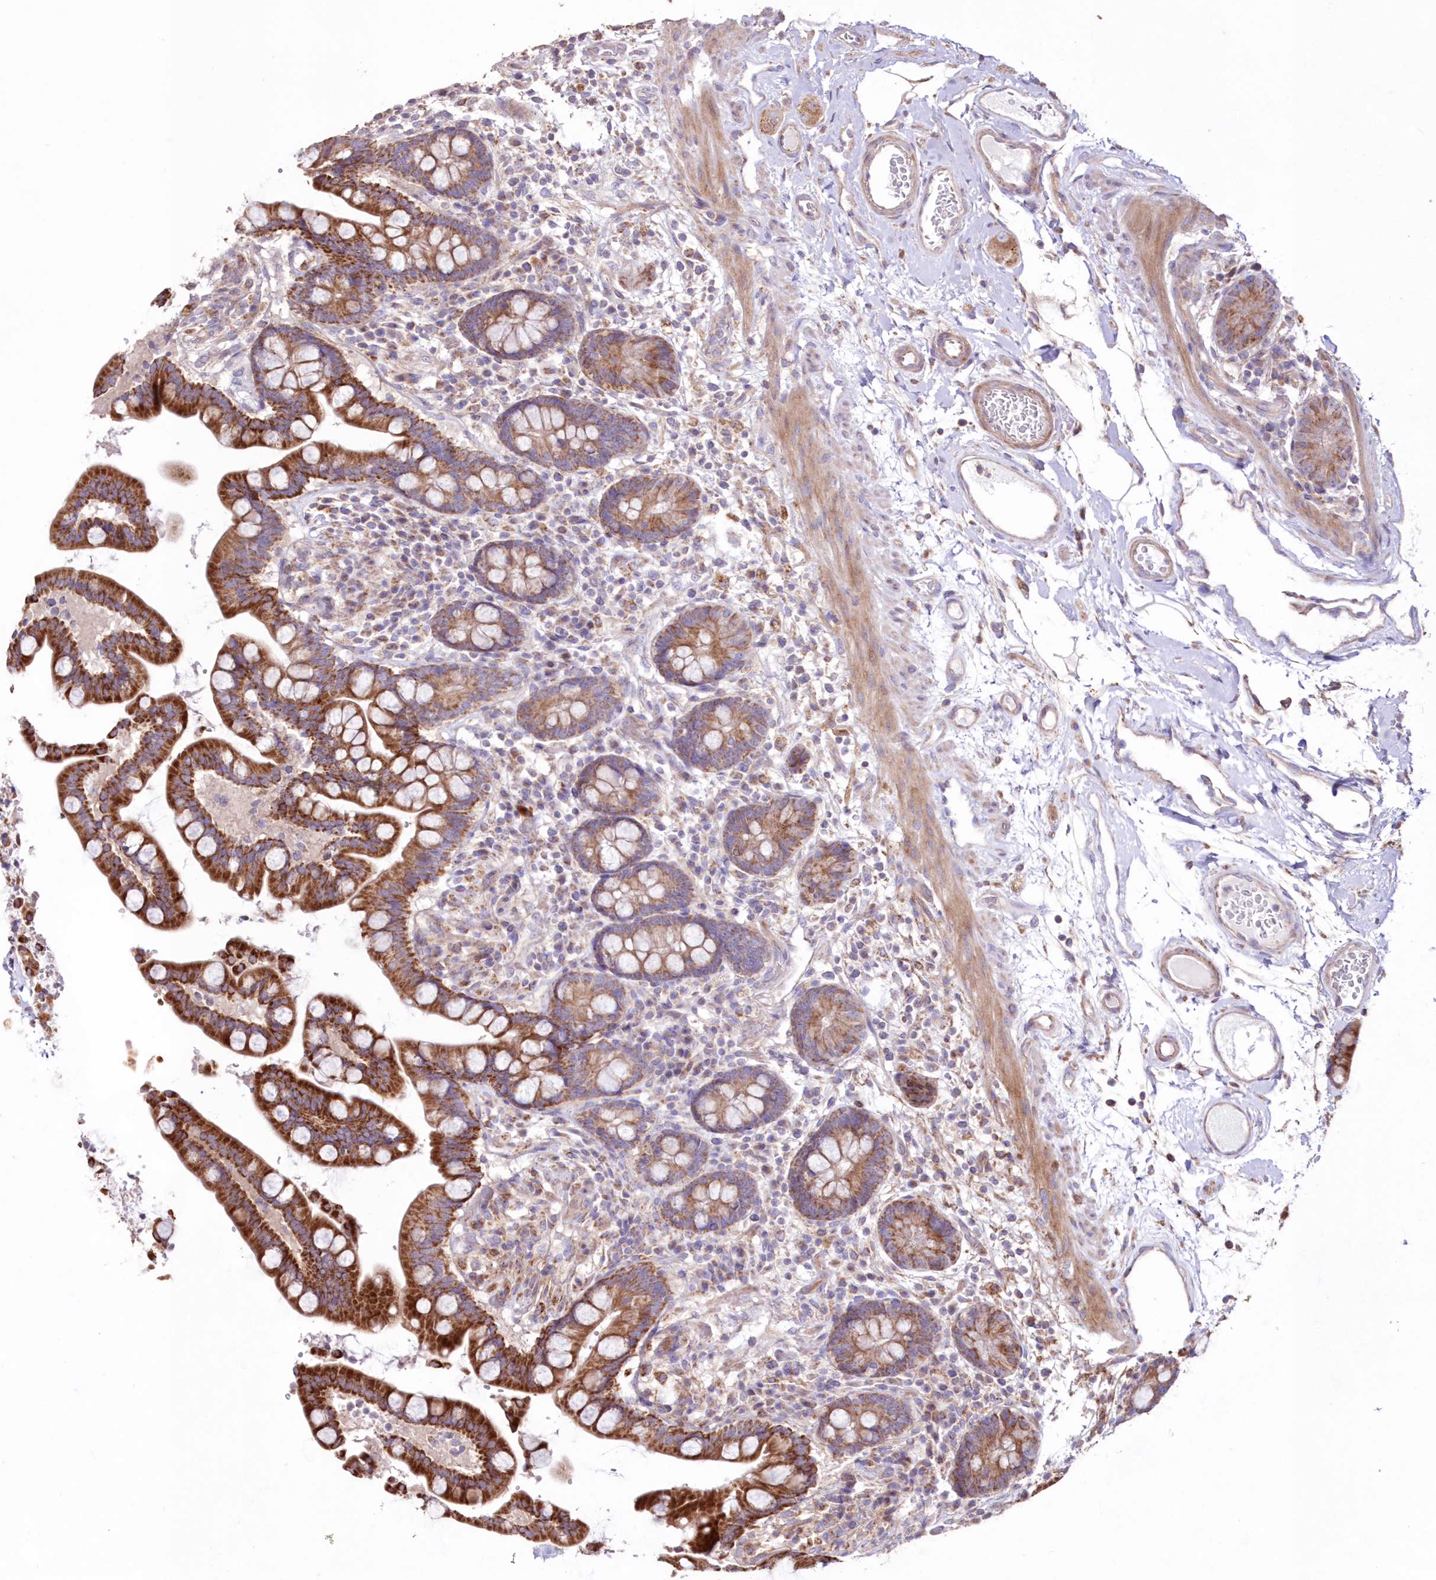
{"staining": {"intensity": "negative", "quantity": "none", "location": "none"}, "tissue": "colon", "cell_type": "Endothelial cells", "image_type": "normal", "snomed": [{"axis": "morphology", "description": "Normal tissue, NOS"}, {"axis": "topography", "description": "Colon"}], "caption": "Human colon stained for a protein using immunohistochemistry demonstrates no expression in endothelial cells.", "gene": "HADHB", "patient": {"sex": "male", "age": 73}}